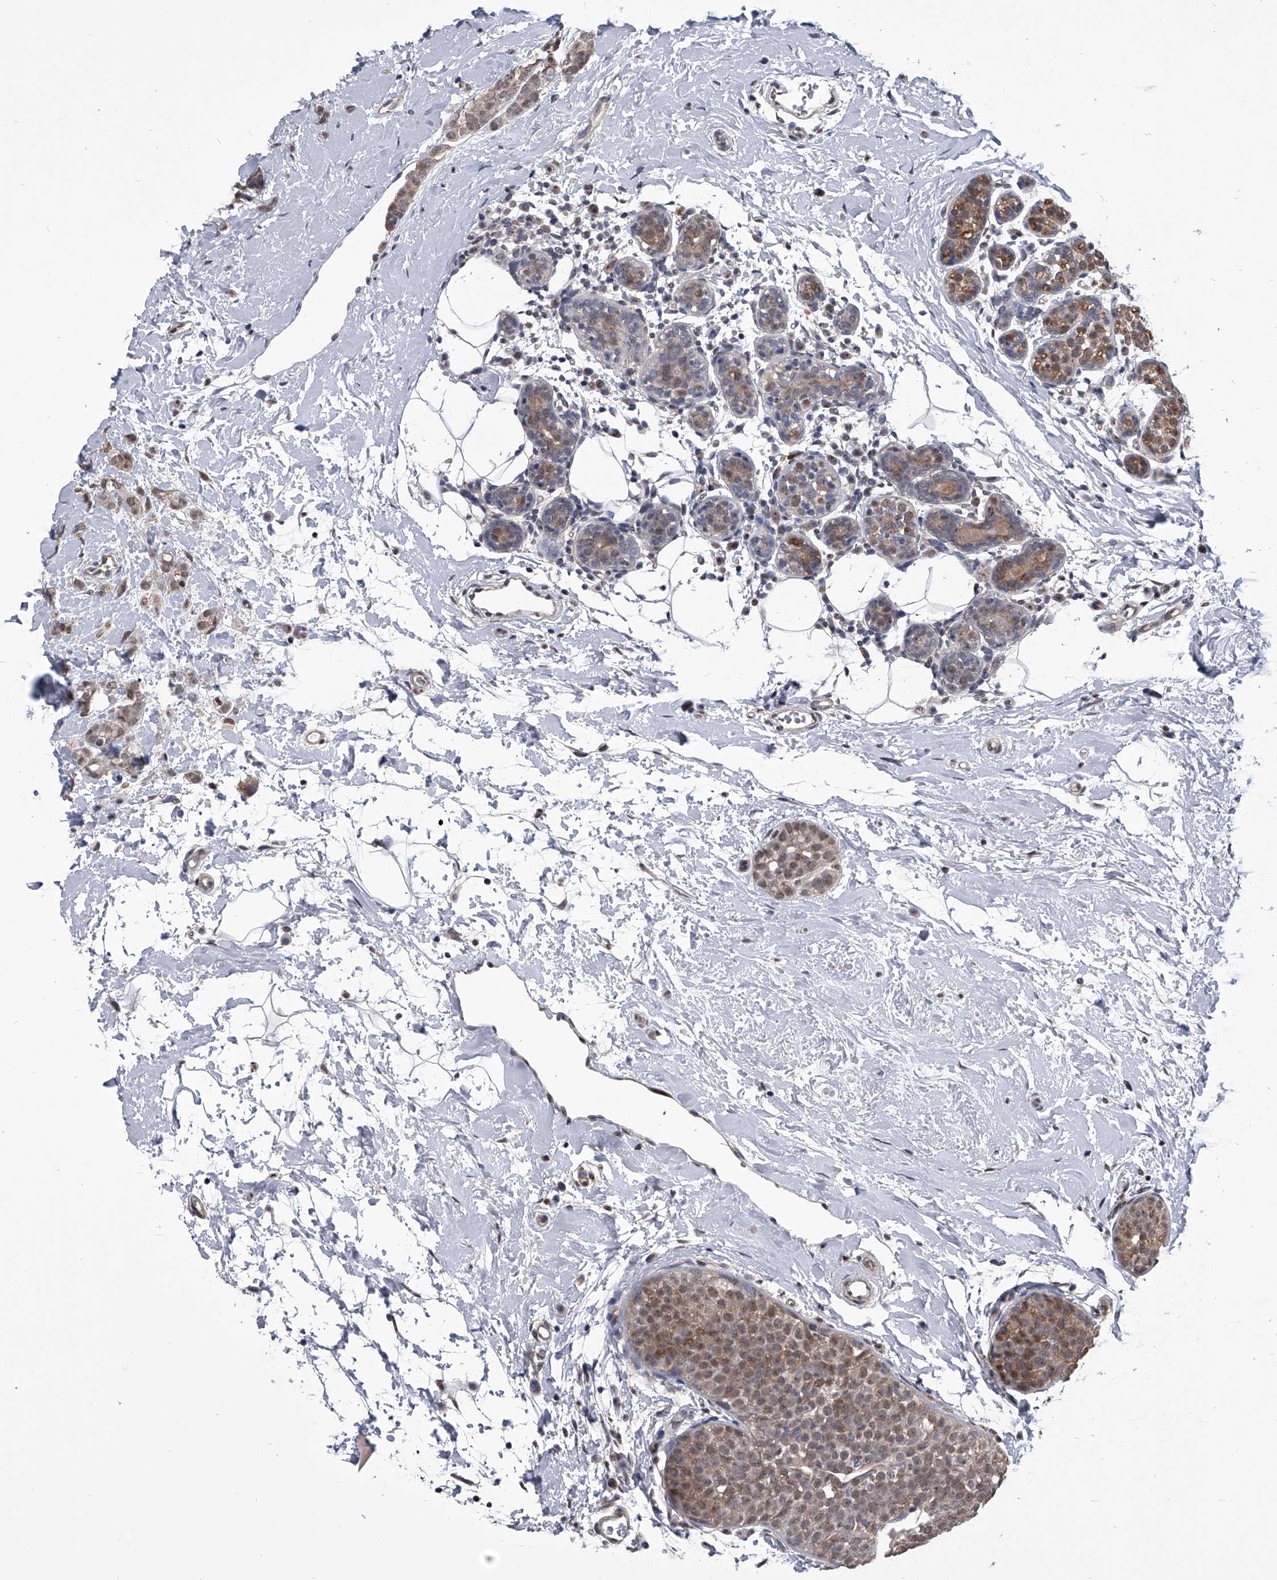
{"staining": {"intensity": "moderate", "quantity": ">75%", "location": "cytoplasmic/membranous,nuclear"}, "tissue": "breast cancer", "cell_type": "Tumor cells", "image_type": "cancer", "snomed": [{"axis": "morphology", "description": "Lobular carcinoma, in situ"}, {"axis": "morphology", "description": "Lobular carcinoma"}, {"axis": "topography", "description": "Breast"}], "caption": "Brown immunohistochemical staining in breast lobular carcinoma demonstrates moderate cytoplasmic/membranous and nuclear staining in approximately >75% of tumor cells.", "gene": "ZNF76", "patient": {"sex": "female", "age": 41}}